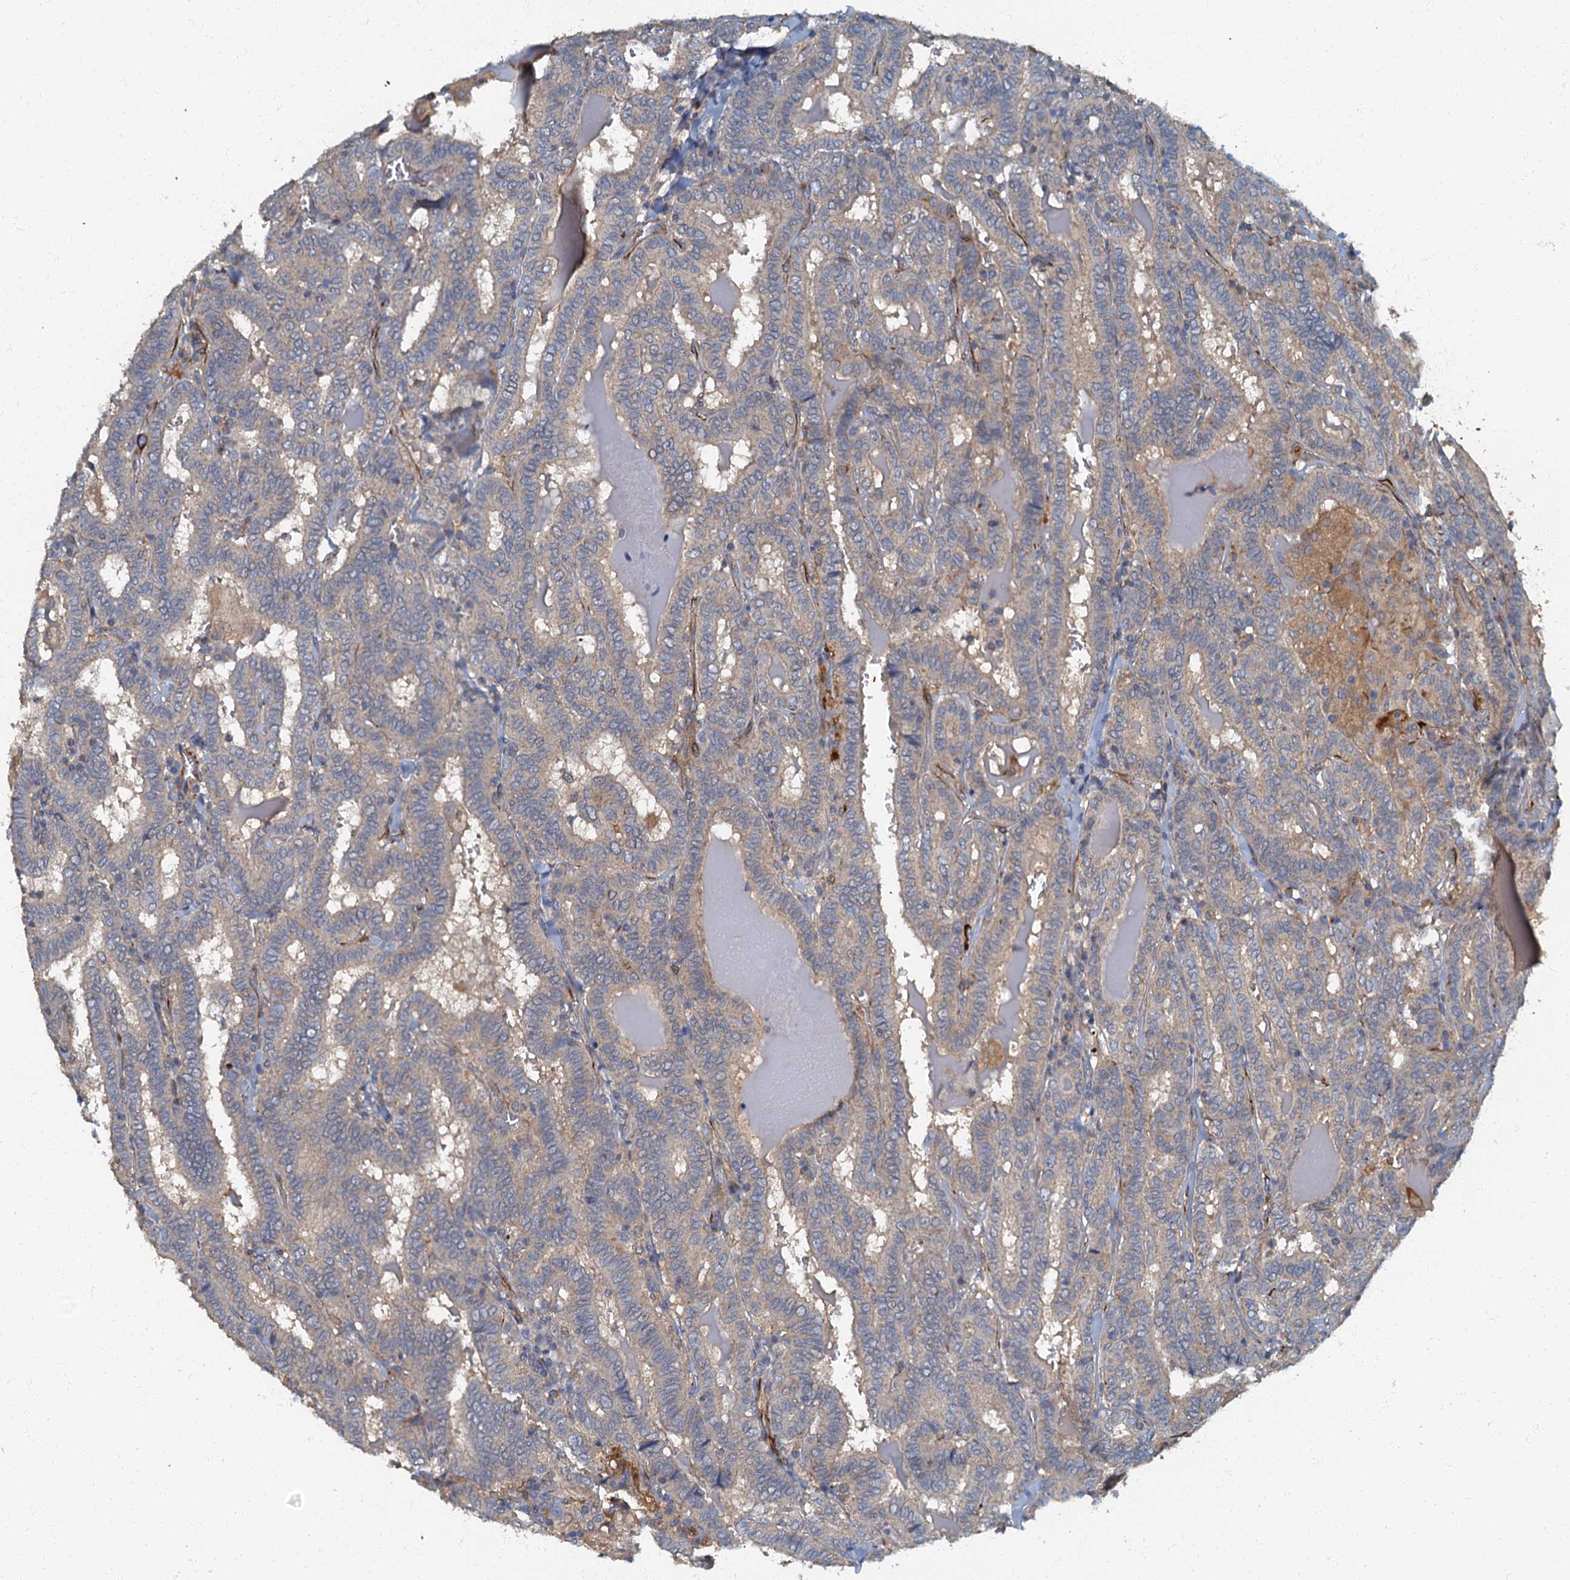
{"staining": {"intensity": "weak", "quantity": "25%-75%", "location": "cytoplasmic/membranous"}, "tissue": "thyroid cancer", "cell_type": "Tumor cells", "image_type": "cancer", "snomed": [{"axis": "morphology", "description": "Papillary adenocarcinoma, NOS"}, {"axis": "topography", "description": "Thyroid gland"}], "caption": "Immunohistochemistry (IHC) (DAB) staining of thyroid papillary adenocarcinoma reveals weak cytoplasmic/membranous protein staining in about 25%-75% of tumor cells. The staining is performed using DAB (3,3'-diaminobenzidine) brown chromogen to label protein expression. The nuclei are counter-stained blue using hematoxylin.", "gene": "ARL11", "patient": {"sex": "female", "age": 72}}